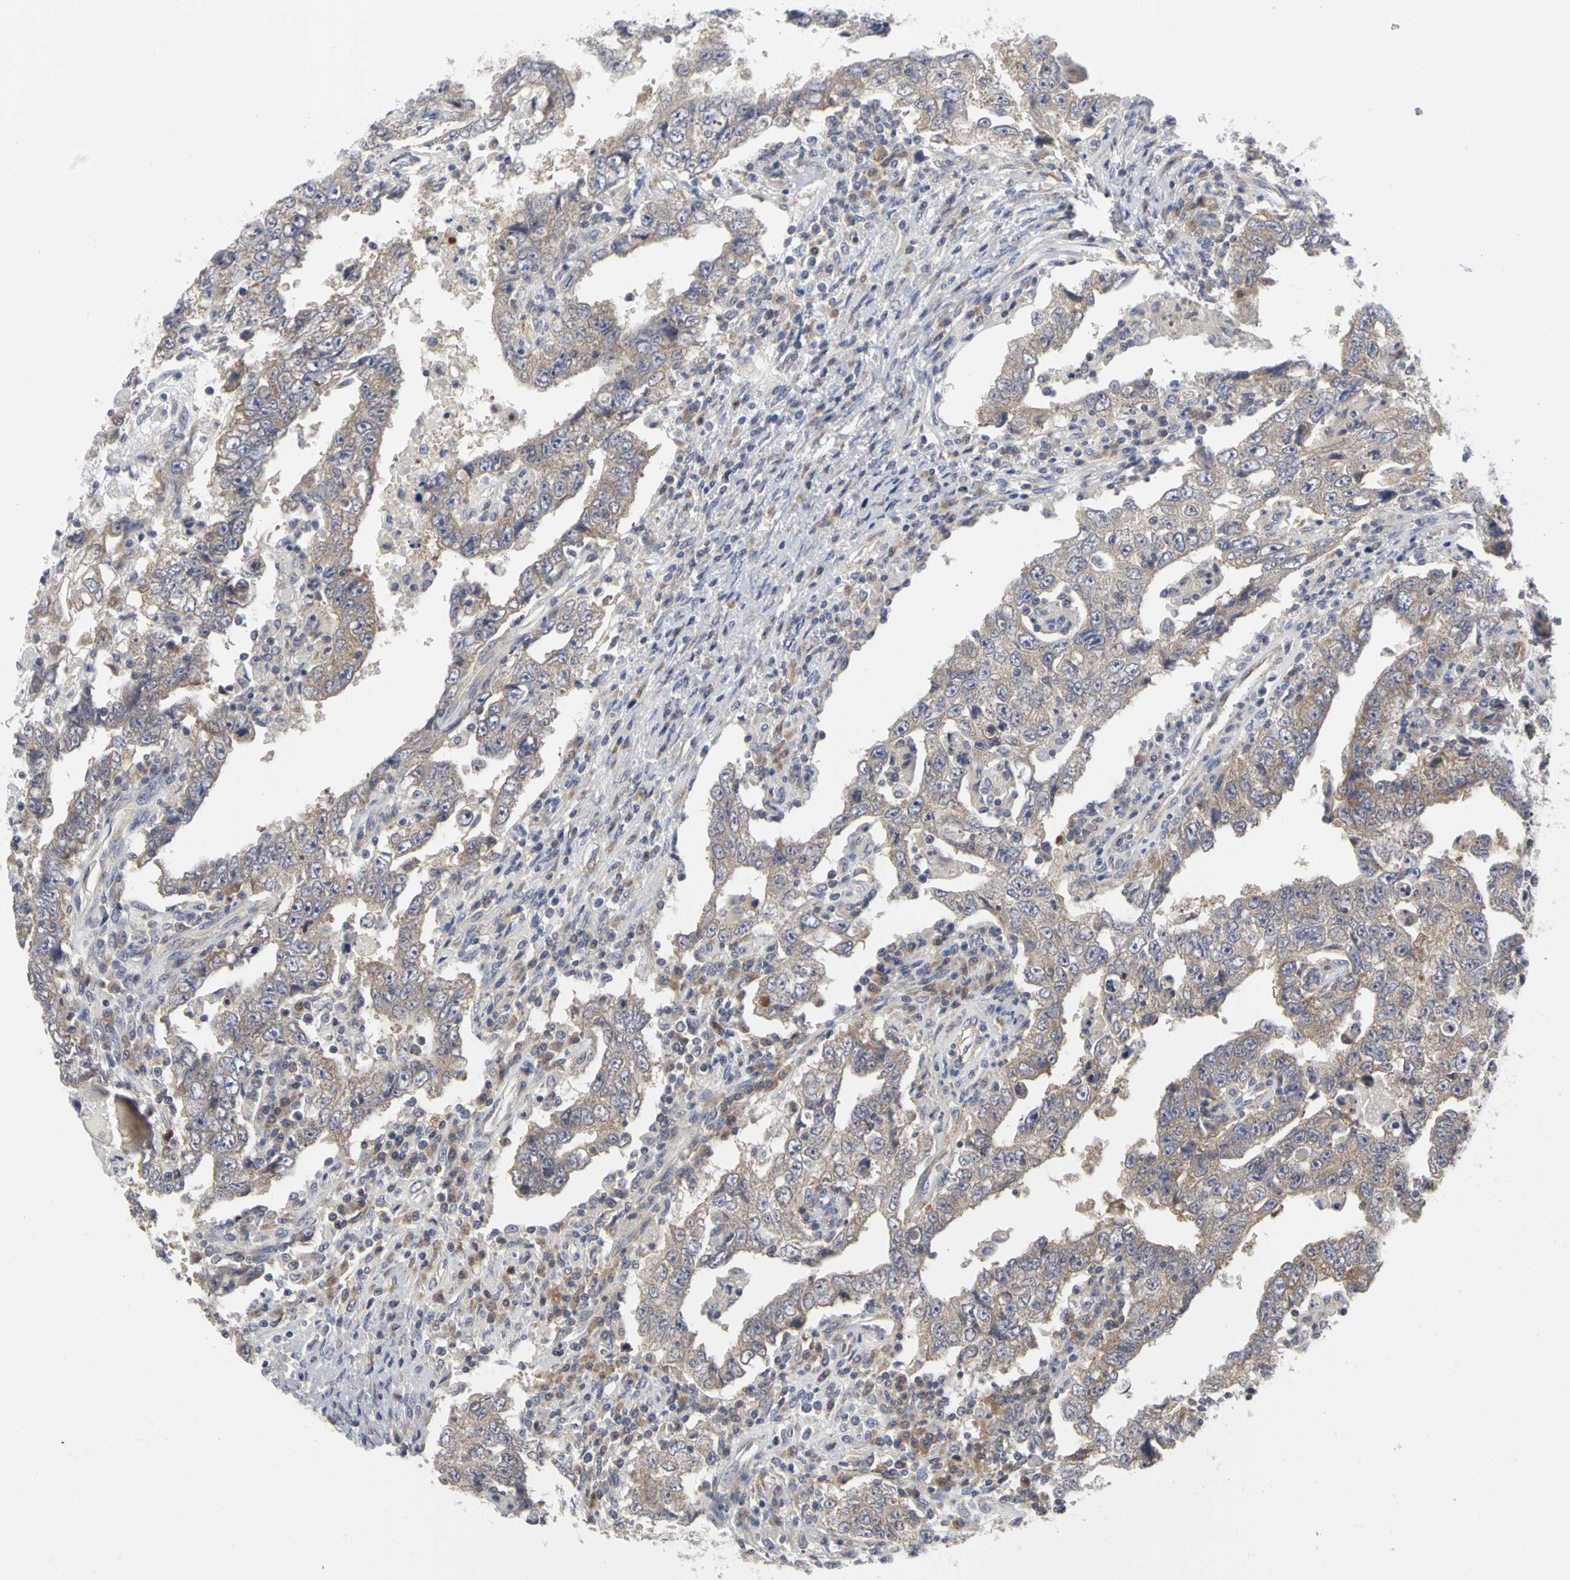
{"staining": {"intensity": "weak", "quantity": ">75%", "location": "cytoplasmic/membranous"}, "tissue": "testis cancer", "cell_type": "Tumor cells", "image_type": "cancer", "snomed": [{"axis": "morphology", "description": "Carcinoma, Embryonal, NOS"}, {"axis": "topography", "description": "Testis"}], "caption": "Brown immunohistochemical staining in human embryonal carcinoma (testis) exhibits weak cytoplasmic/membranous staining in approximately >75% of tumor cells.", "gene": "IRAK1", "patient": {"sex": "male", "age": 26}}